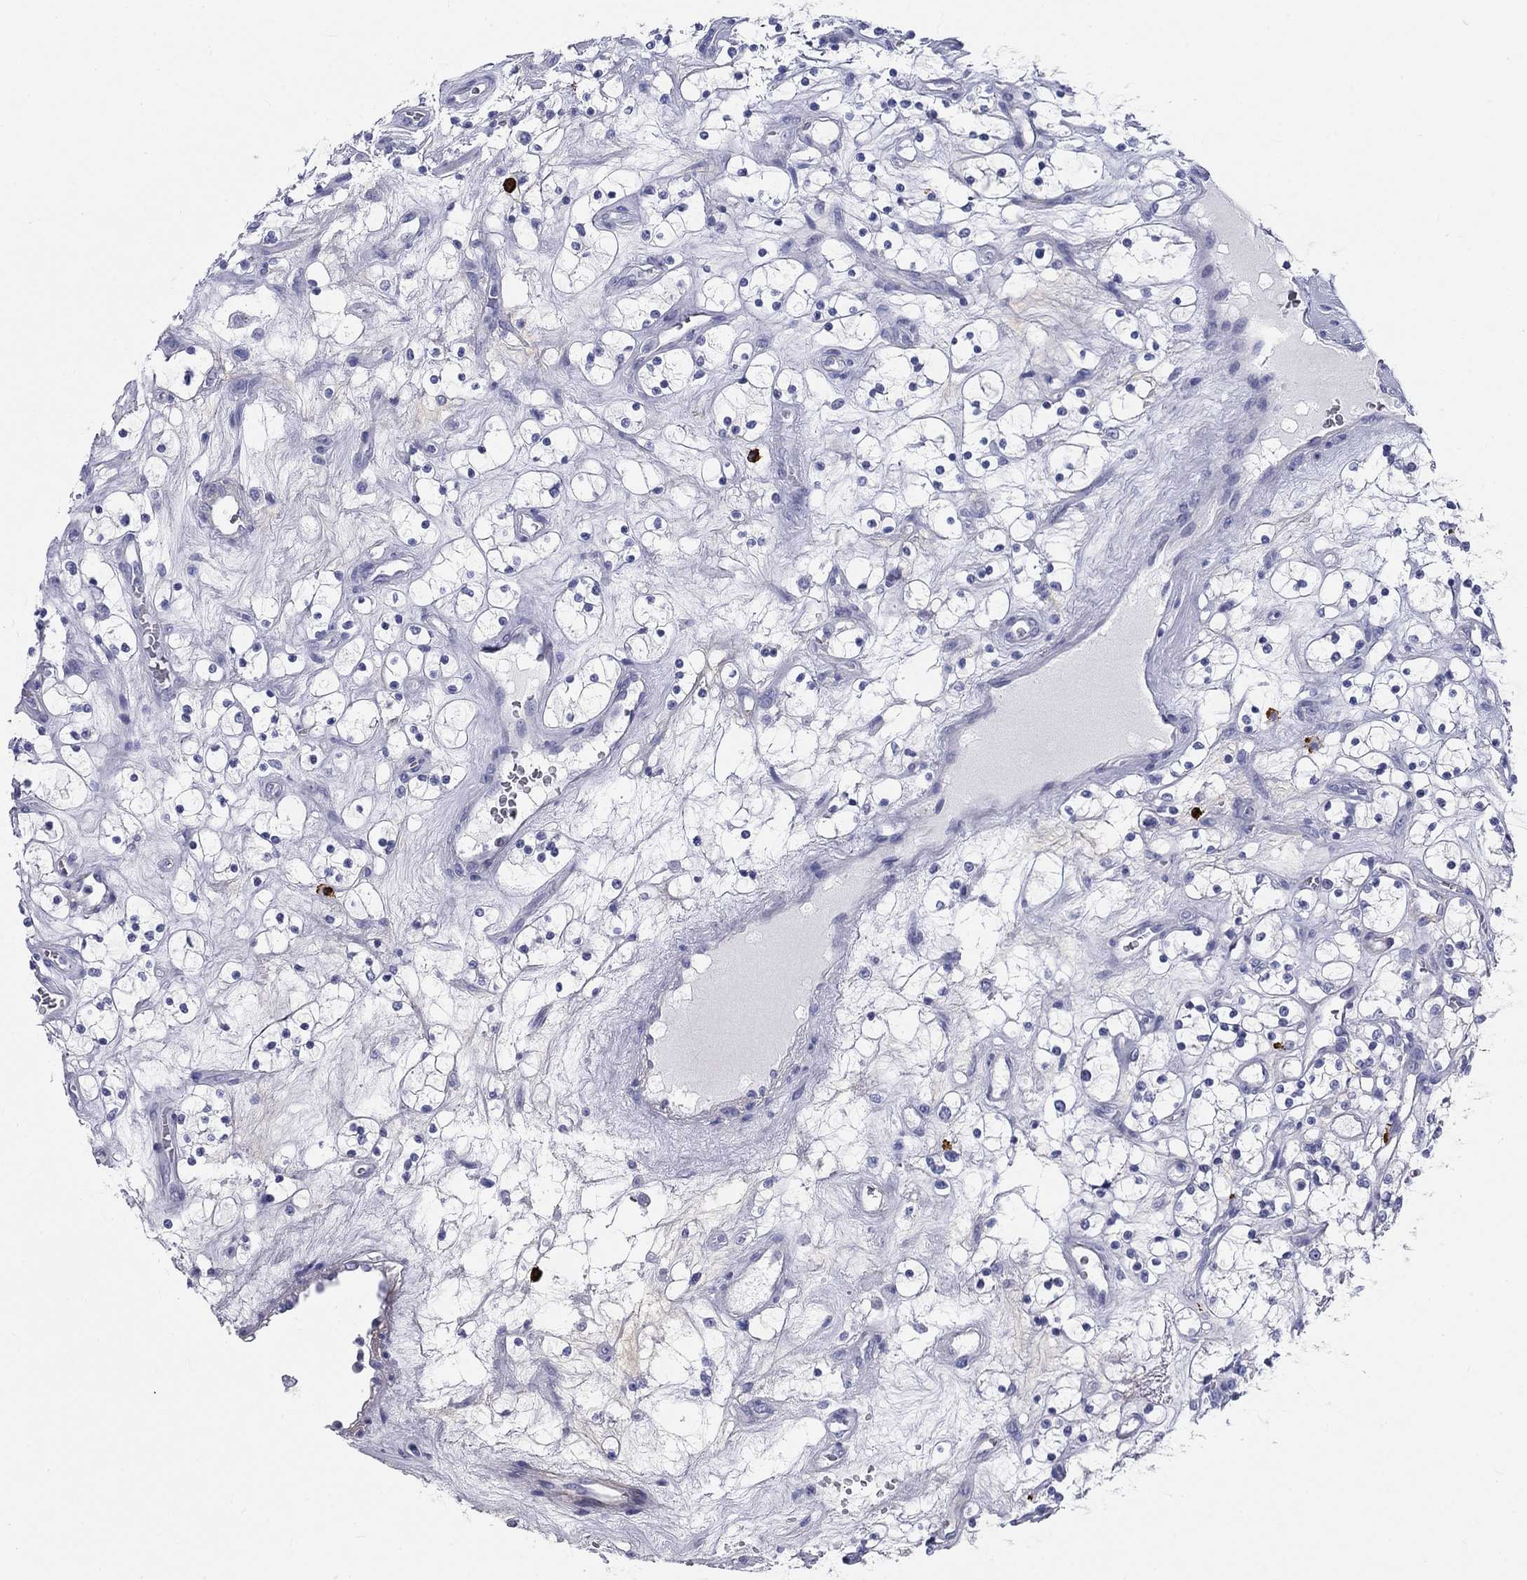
{"staining": {"intensity": "weak", "quantity": "<25%", "location": "cytoplasmic/membranous"}, "tissue": "renal cancer", "cell_type": "Tumor cells", "image_type": "cancer", "snomed": [{"axis": "morphology", "description": "Adenocarcinoma, NOS"}, {"axis": "topography", "description": "Kidney"}], "caption": "There is no significant expression in tumor cells of renal cancer.", "gene": "CD40LG", "patient": {"sex": "female", "age": 69}}